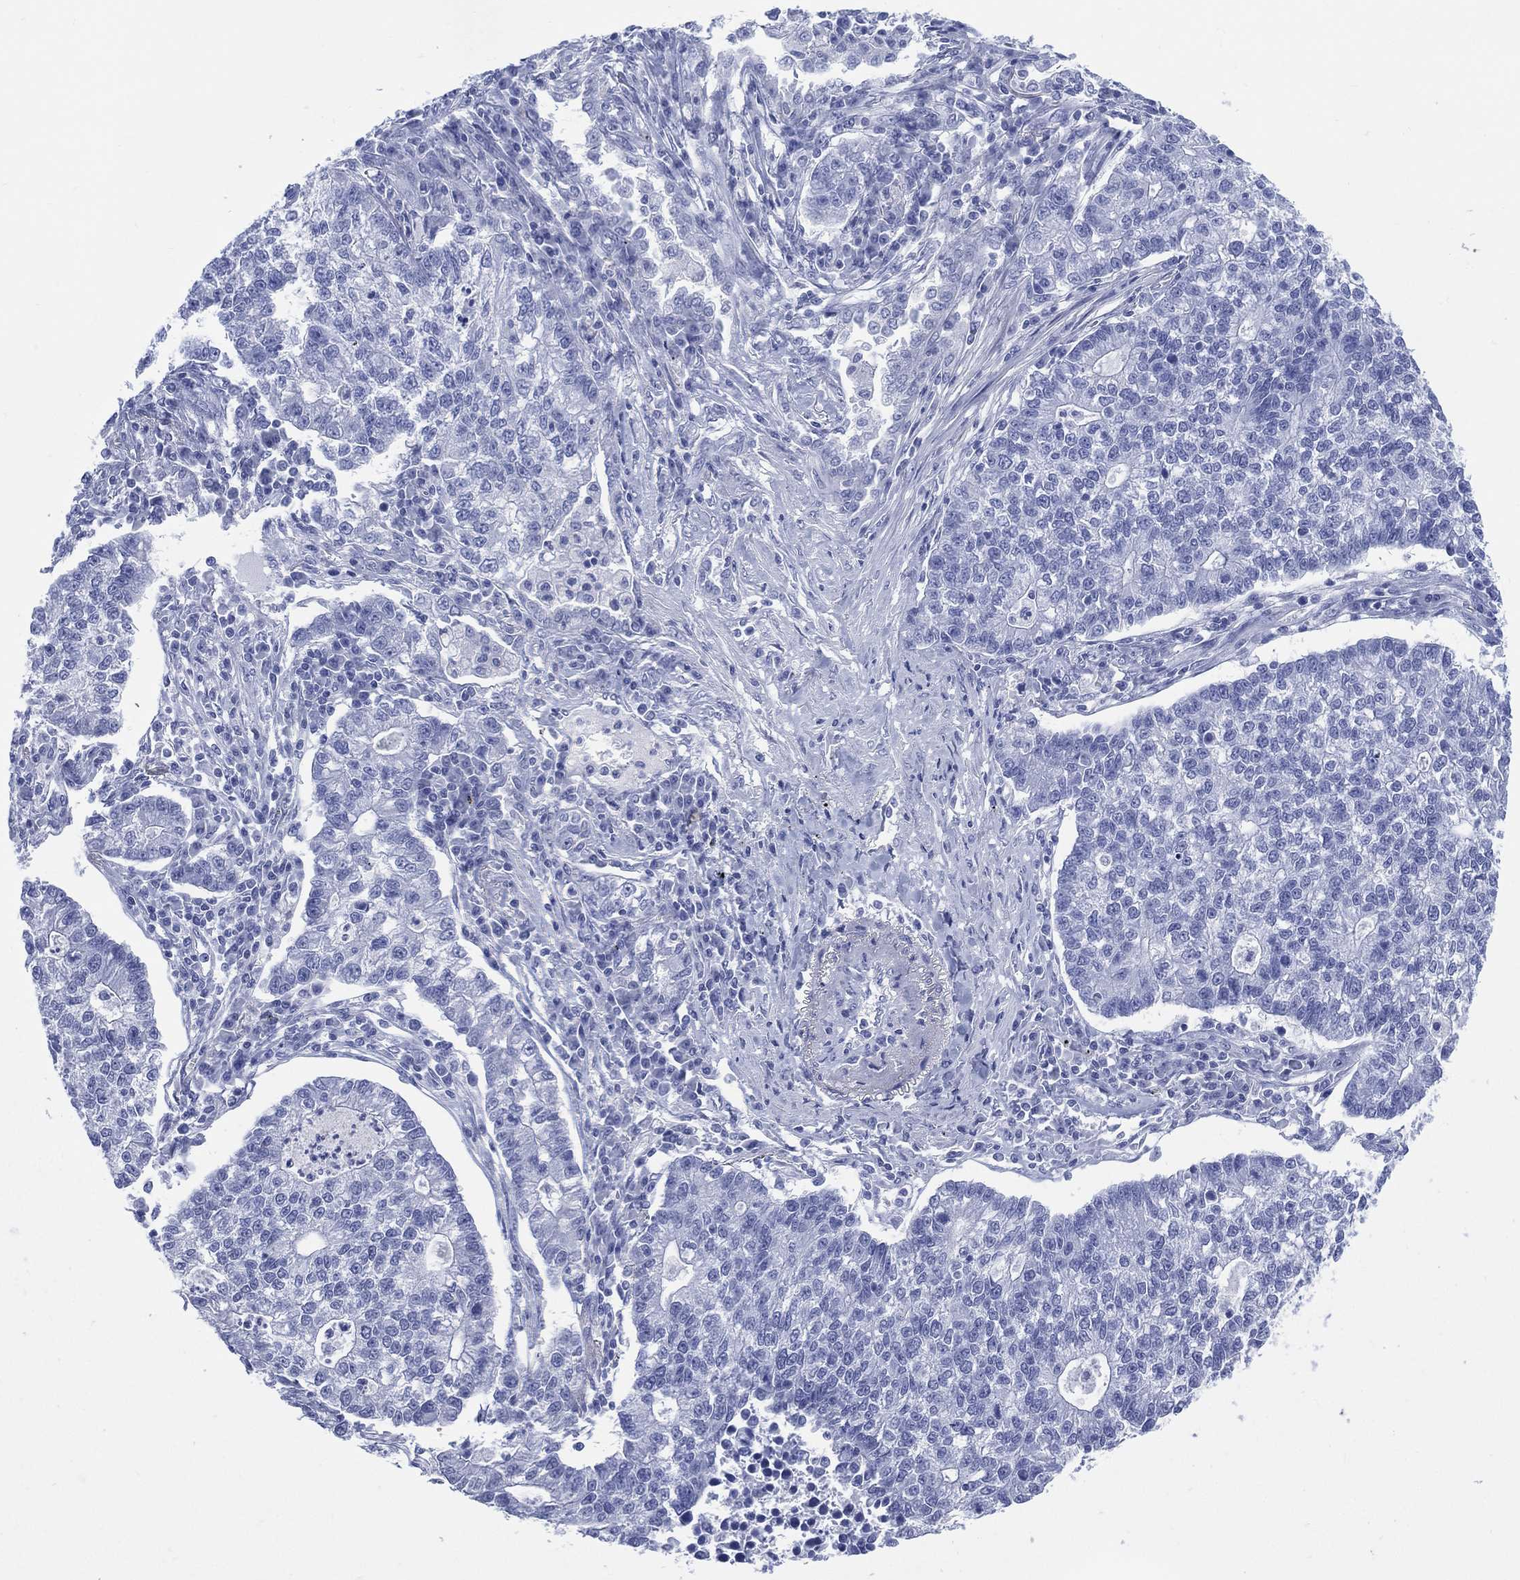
{"staining": {"intensity": "negative", "quantity": "none", "location": "none"}, "tissue": "lung cancer", "cell_type": "Tumor cells", "image_type": "cancer", "snomed": [{"axis": "morphology", "description": "Adenocarcinoma, NOS"}, {"axis": "topography", "description": "Lung"}], "caption": "Immunohistochemistry (IHC) photomicrograph of neoplastic tissue: lung cancer (adenocarcinoma) stained with DAB reveals no significant protein expression in tumor cells.", "gene": "LRRD1", "patient": {"sex": "male", "age": 57}}